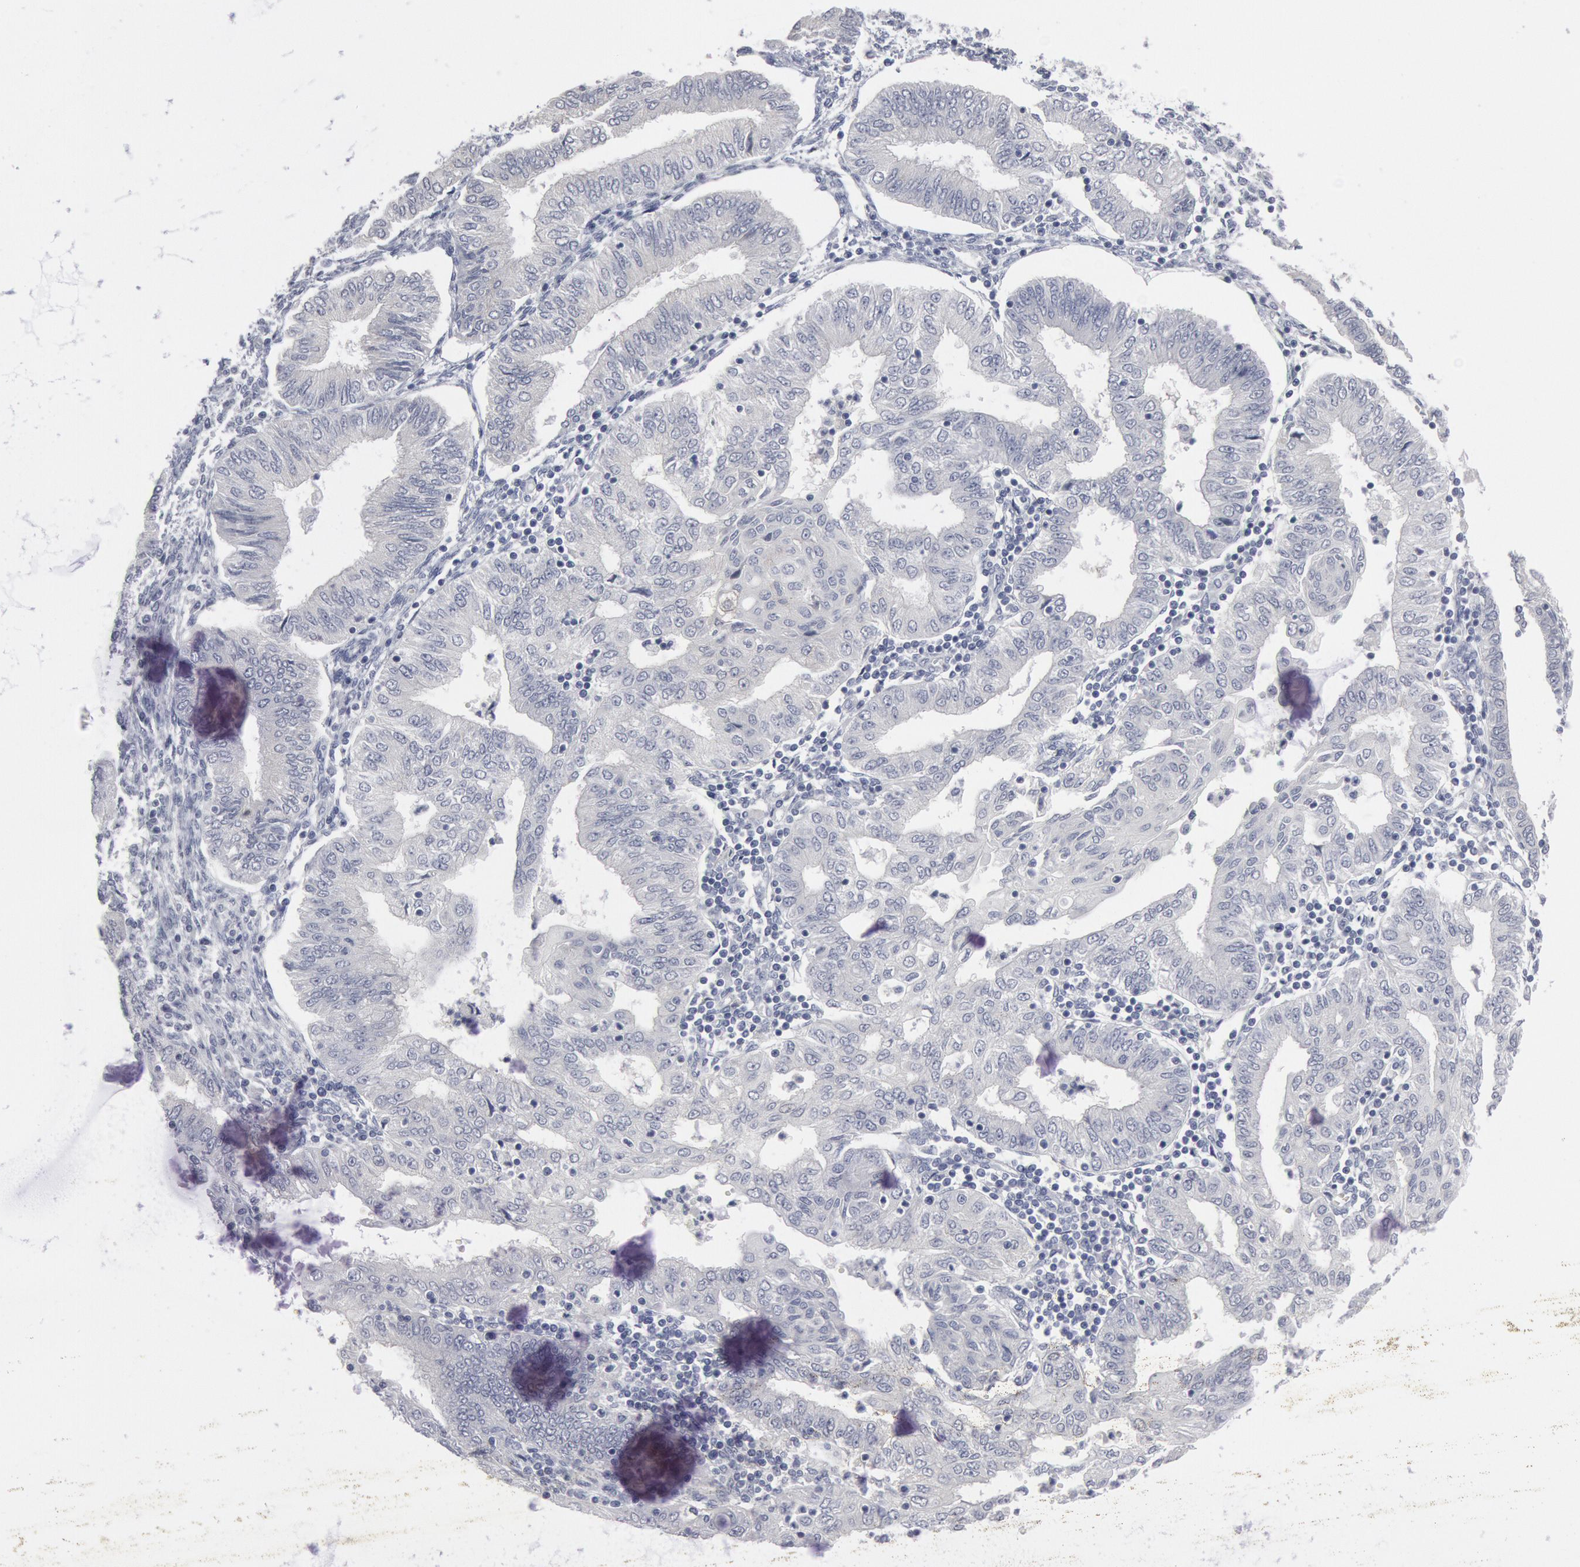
{"staining": {"intensity": "negative", "quantity": "none", "location": "none"}, "tissue": "endometrial cancer", "cell_type": "Tumor cells", "image_type": "cancer", "snomed": [{"axis": "morphology", "description": "Adenocarcinoma, NOS"}, {"axis": "topography", "description": "Endometrium"}], "caption": "Micrograph shows no protein positivity in tumor cells of adenocarcinoma (endometrial) tissue.", "gene": "DMC1", "patient": {"sex": "female", "age": 51}}